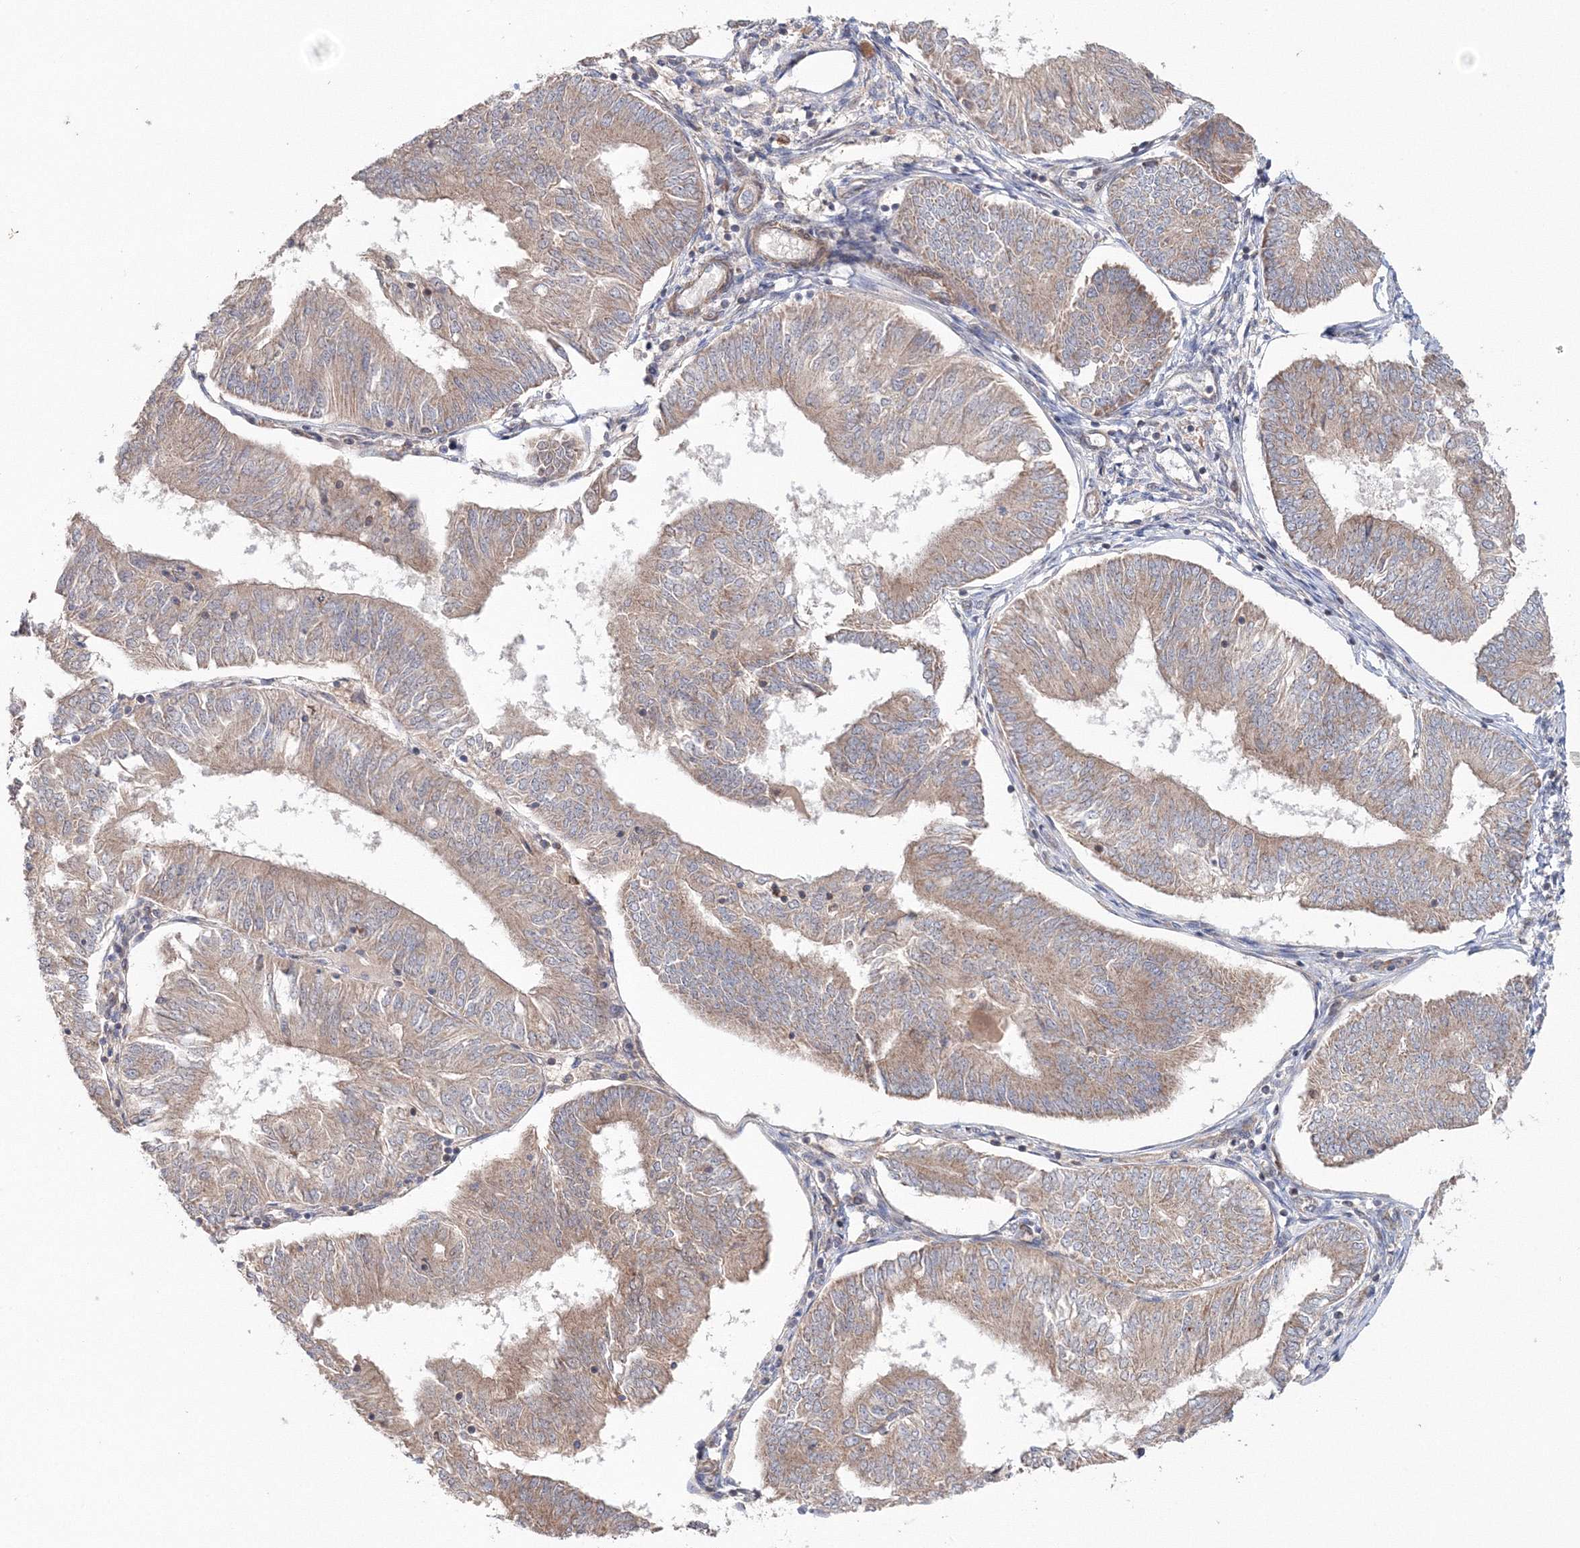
{"staining": {"intensity": "weak", "quantity": ">75%", "location": "cytoplasmic/membranous"}, "tissue": "endometrial cancer", "cell_type": "Tumor cells", "image_type": "cancer", "snomed": [{"axis": "morphology", "description": "Adenocarcinoma, NOS"}, {"axis": "topography", "description": "Endometrium"}], "caption": "This micrograph reveals endometrial cancer stained with IHC to label a protein in brown. The cytoplasmic/membranous of tumor cells show weak positivity for the protein. Nuclei are counter-stained blue.", "gene": "NOA1", "patient": {"sex": "female", "age": 58}}